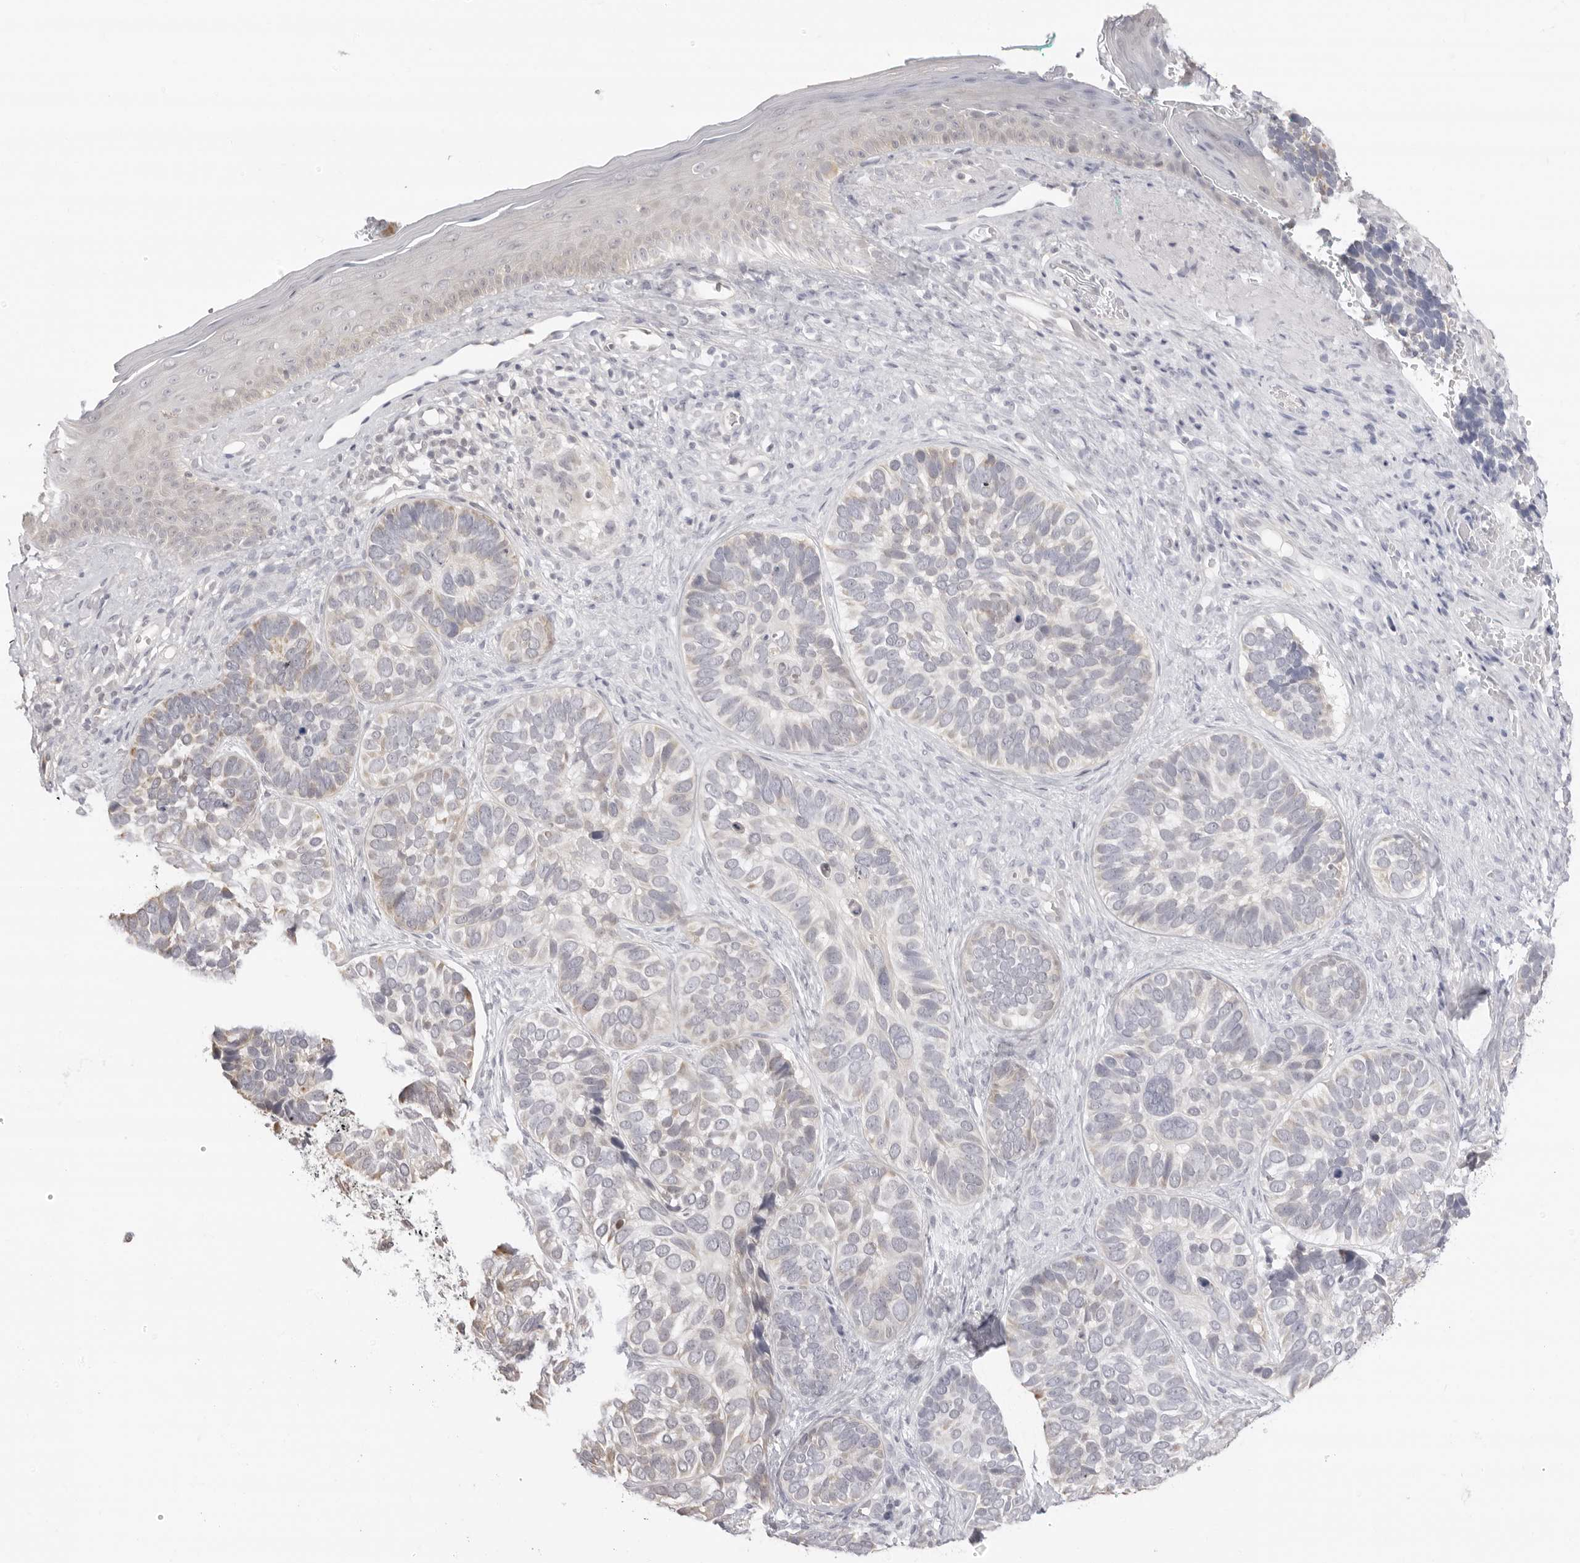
{"staining": {"intensity": "negative", "quantity": "none", "location": "none"}, "tissue": "skin cancer", "cell_type": "Tumor cells", "image_type": "cancer", "snomed": [{"axis": "morphology", "description": "Basal cell carcinoma"}, {"axis": "topography", "description": "Skin"}], "caption": "The micrograph reveals no significant positivity in tumor cells of skin cancer.", "gene": "FDPS", "patient": {"sex": "male", "age": 62}}